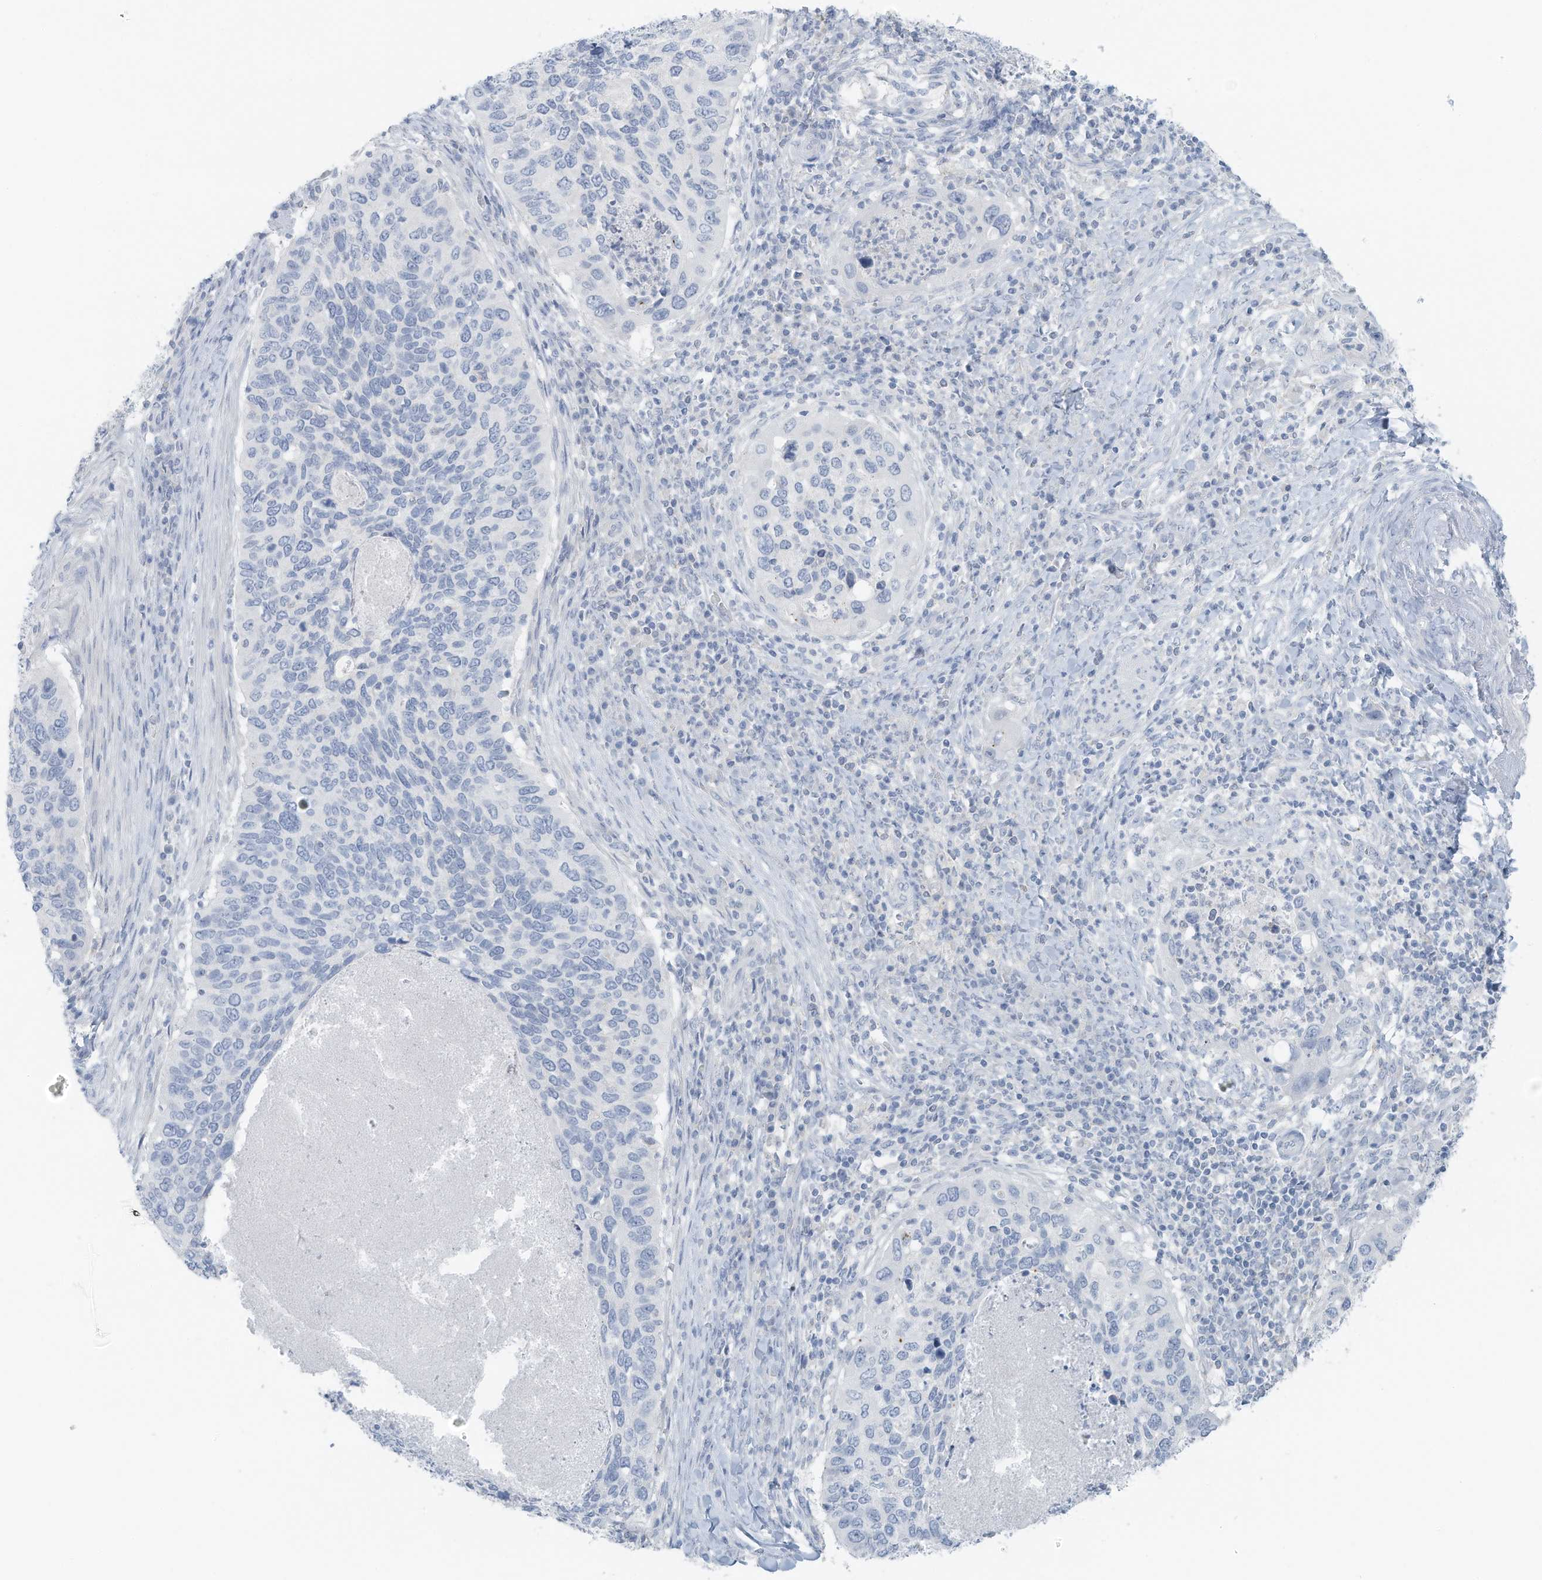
{"staining": {"intensity": "negative", "quantity": "none", "location": "none"}, "tissue": "cervical cancer", "cell_type": "Tumor cells", "image_type": "cancer", "snomed": [{"axis": "morphology", "description": "Squamous cell carcinoma, NOS"}, {"axis": "topography", "description": "Cervix"}], "caption": "This is a histopathology image of immunohistochemistry (IHC) staining of cervical cancer, which shows no staining in tumor cells.", "gene": "SLC25A43", "patient": {"sex": "female", "age": 38}}